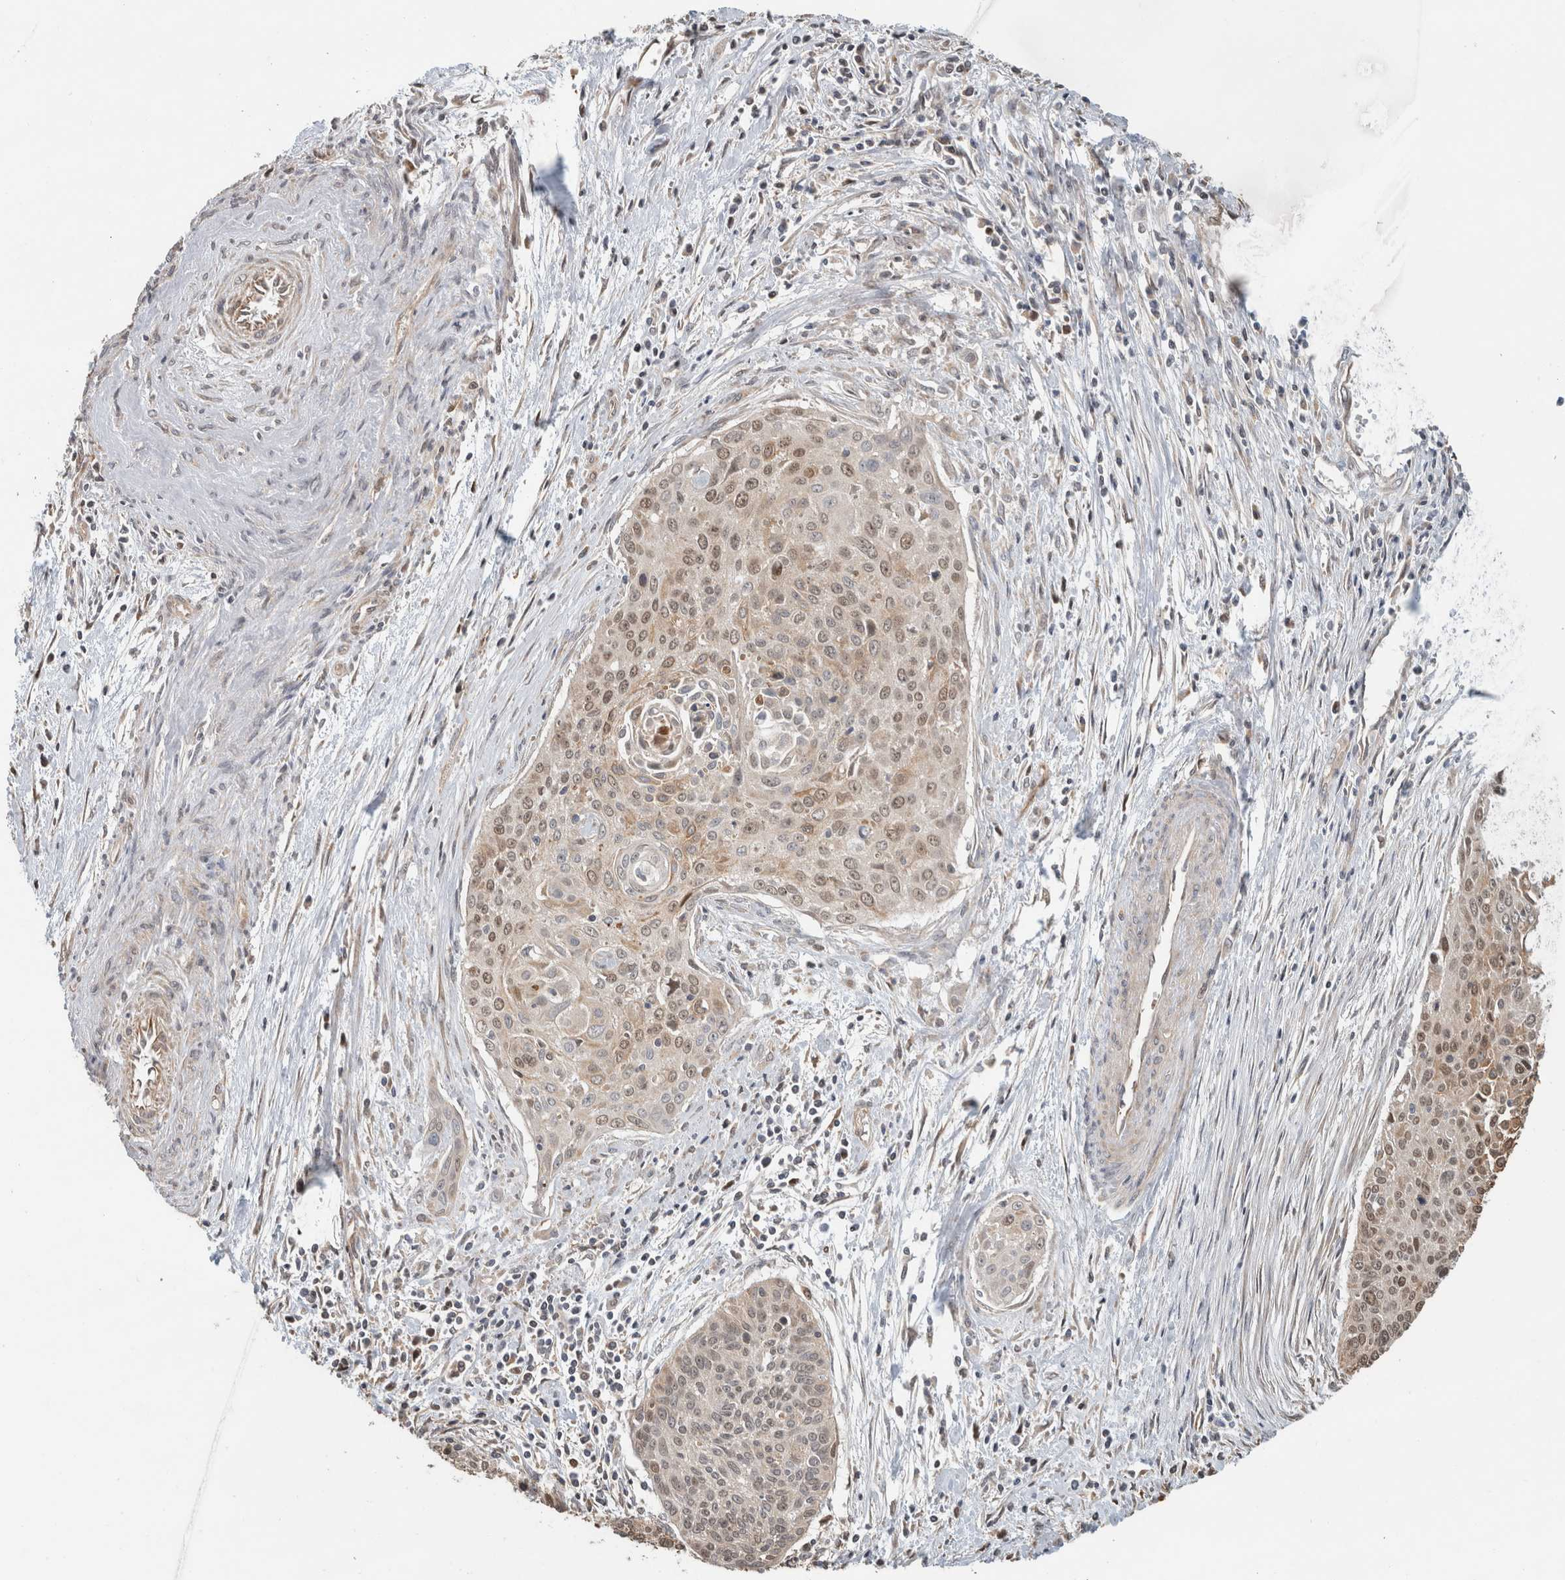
{"staining": {"intensity": "moderate", "quantity": "25%-75%", "location": "nuclear"}, "tissue": "cervical cancer", "cell_type": "Tumor cells", "image_type": "cancer", "snomed": [{"axis": "morphology", "description": "Squamous cell carcinoma, NOS"}, {"axis": "topography", "description": "Cervix"}], "caption": "Brown immunohistochemical staining in human cervical cancer shows moderate nuclear staining in approximately 25%-75% of tumor cells.", "gene": "GINS4", "patient": {"sex": "female", "age": 55}}